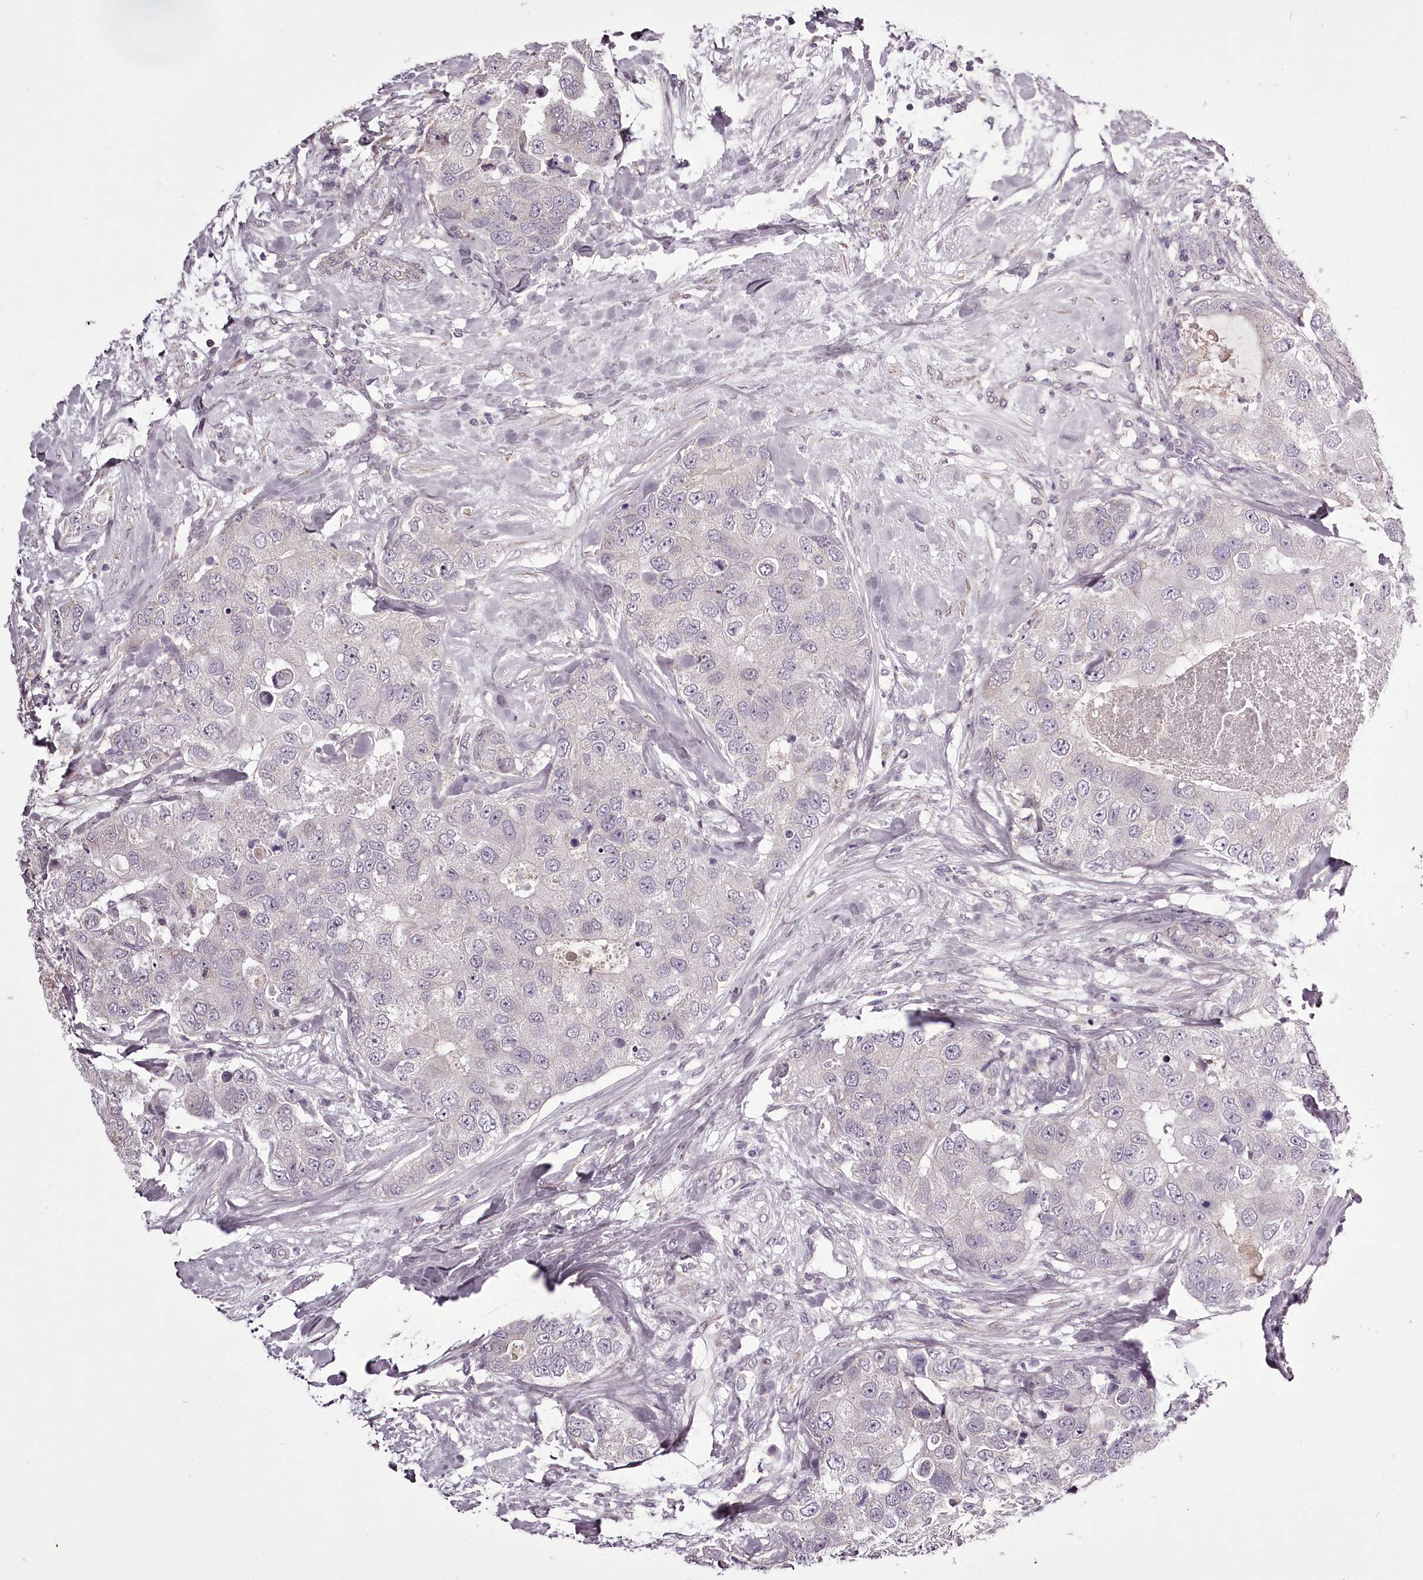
{"staining": {"intensity": "negative", "quantity": "none", "location": "none"}, "tissue": "breast cancer", "cell_type": "Tumor cells", "image_type": "cancer", "snomed": [{"axis": "morphology", "description": "Duct carcinoma"}, {"axis": "topography", "description": "Breast"}], "caption": "Protein analysis of intraductal carcinoma (breast) displays no significant positivity in tumor cells. (Stains: DAB (3,3'-diaminobenzidine) IHC with hematoxylin counter stain, Microscopy: brightfield microscopy at high magnification).", "gene": "C1orf56", "patient": {"sex": "female", "age": 62}}